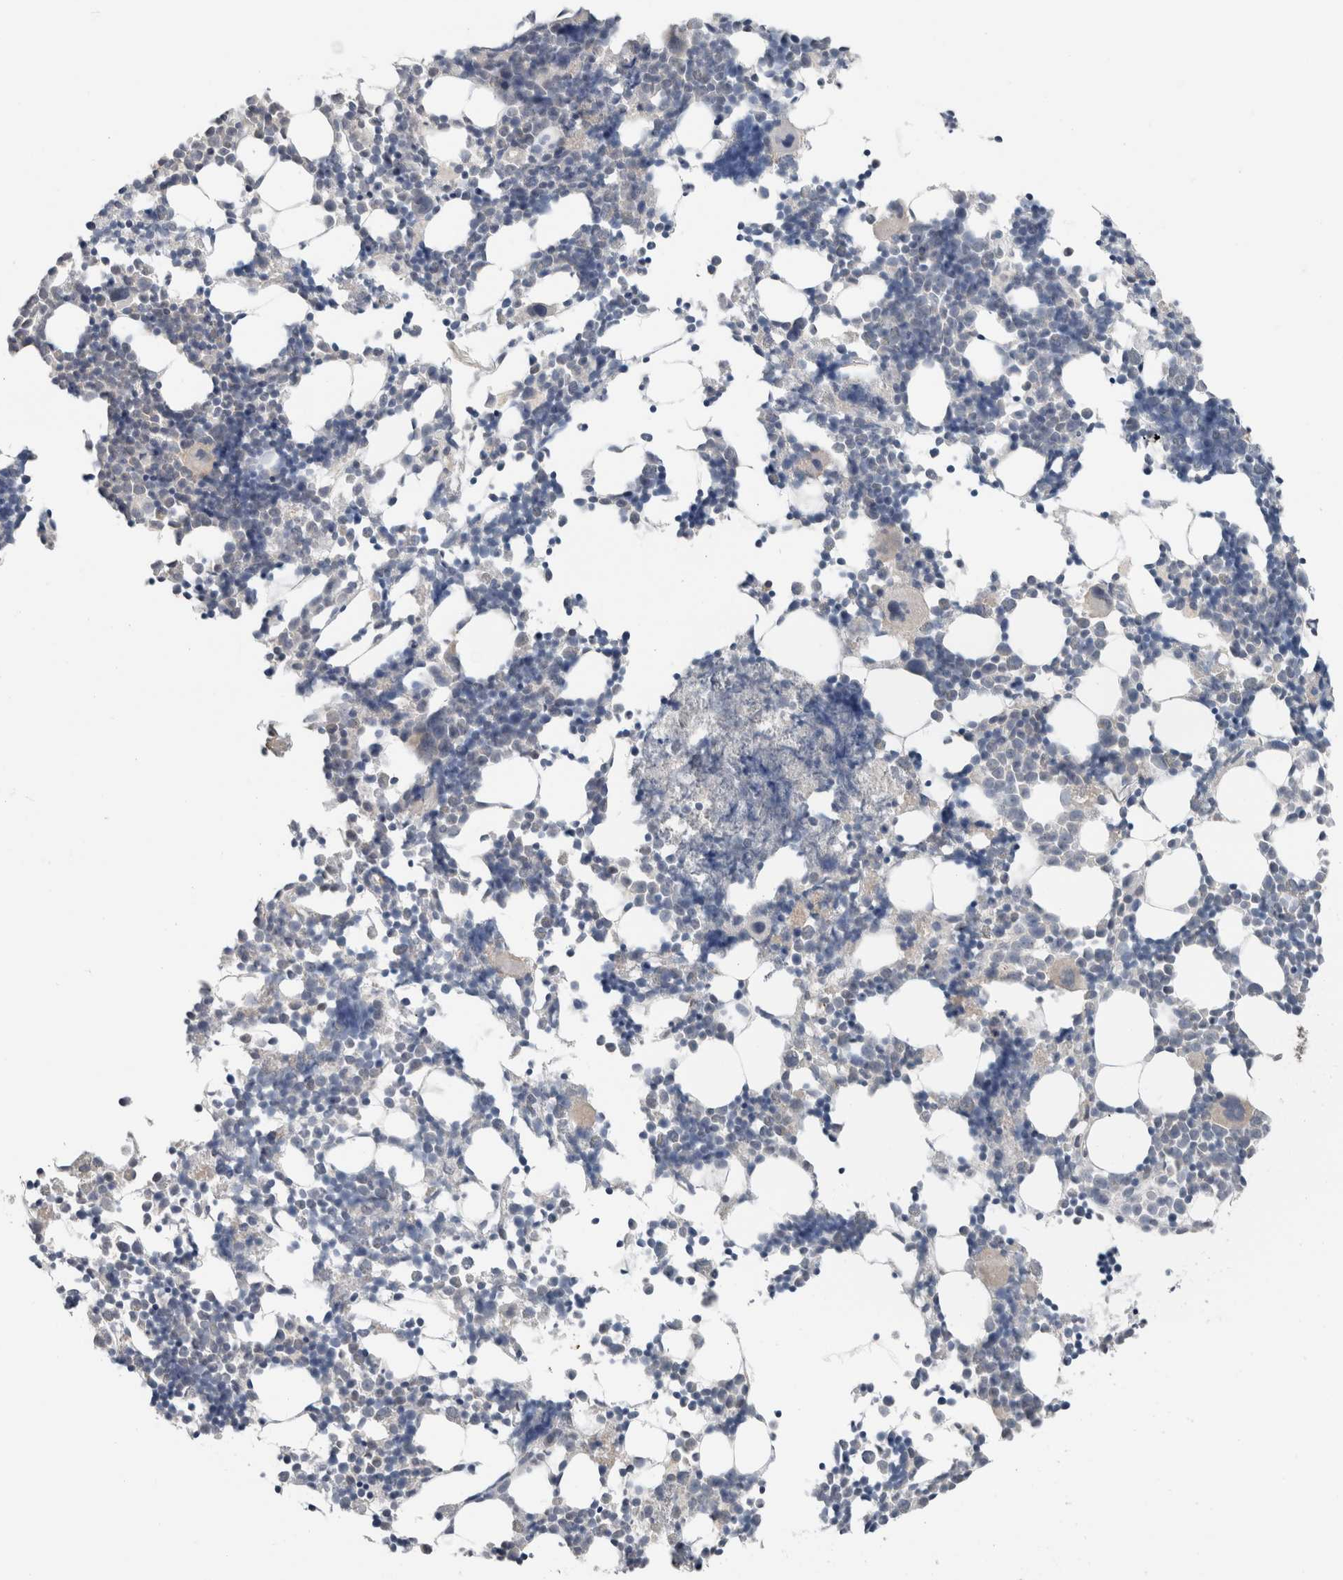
{"staining": {"intensity": "weak", "quantity": "<25%", "location": "cytoplasmic/membranous"}, "tissue": "bone marrow", "cell_type": "Hematopoietic cells", "image_type": "normal", "snomed": [{"axis": "morphology", "description": "Normal tissue, NOS"}, {"axis": "morphology", "description": "Inflammation, NOS"}, {"axis": "topography", "description": "Bone marrow"}], "caption": "High power microscopy histopathology image of an immunohistochemistry (IHC) image of benign bone marrow, revealing no significant expression in hematopoietic cells.", "gene": "XPNPEP1", "patient": {"sex": "male", "age": 21}}